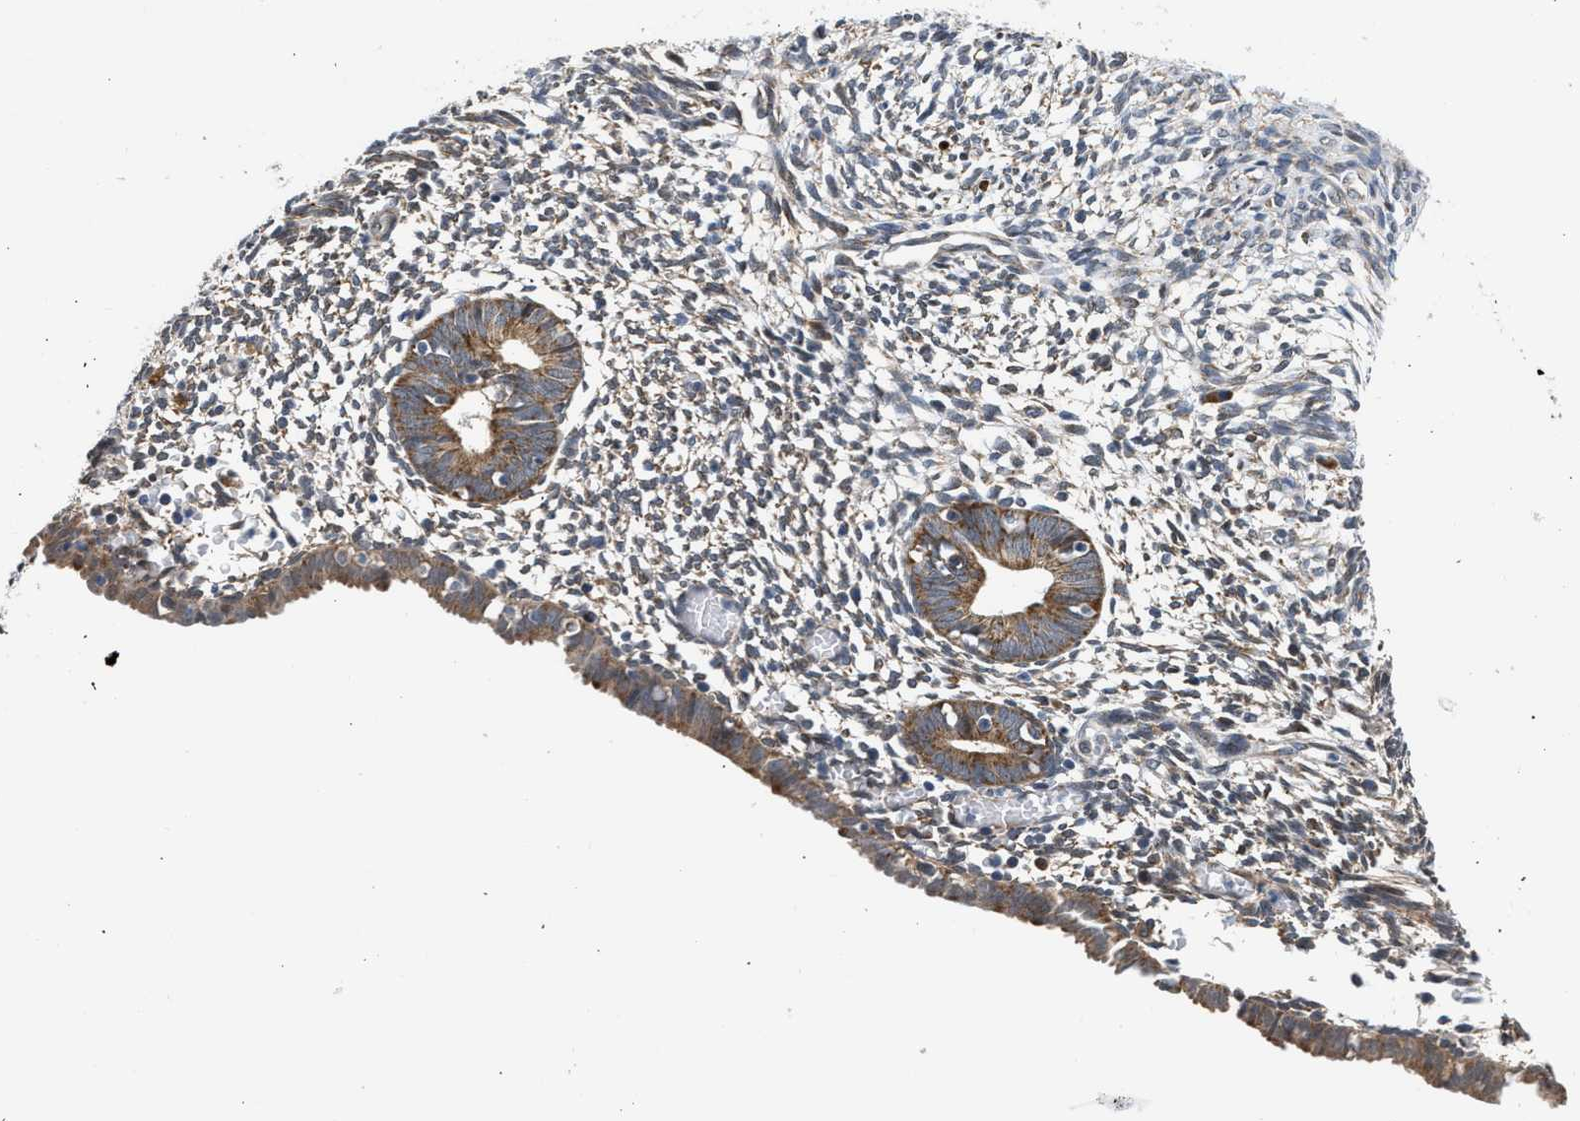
{"staining": {"intensity": "moderate", "quantity": "<25%", "location": "cytoplasmic/membranous"}, "tissue": "endometrium", "cell_type": "Cells in endometrial stroma", "image_type": "normal", "snomed": [{"axis": "morphology", "description": "Normal tissue, NOS"}, {"axis": "morphology", "description": "Atrophy, NOS"}, {"axis": "topography", "description": "Uterus"}, {"axis": "topography", "description": "Endometrium"}], "caption": "Normal endometrium was stained to show a protein in brown. There is low levels of moderate cytoplasmic/membranous positivity in about <25% of cells in endometrial stroma. The staining is performed using DAB (3,3'-diaminobenzidine) brown chromogen to label protein expression. The nuclei are counter-stained blue using hematoxylin.", "gene": "POLG2", "patient": {"sex": "female", "age": 68}}